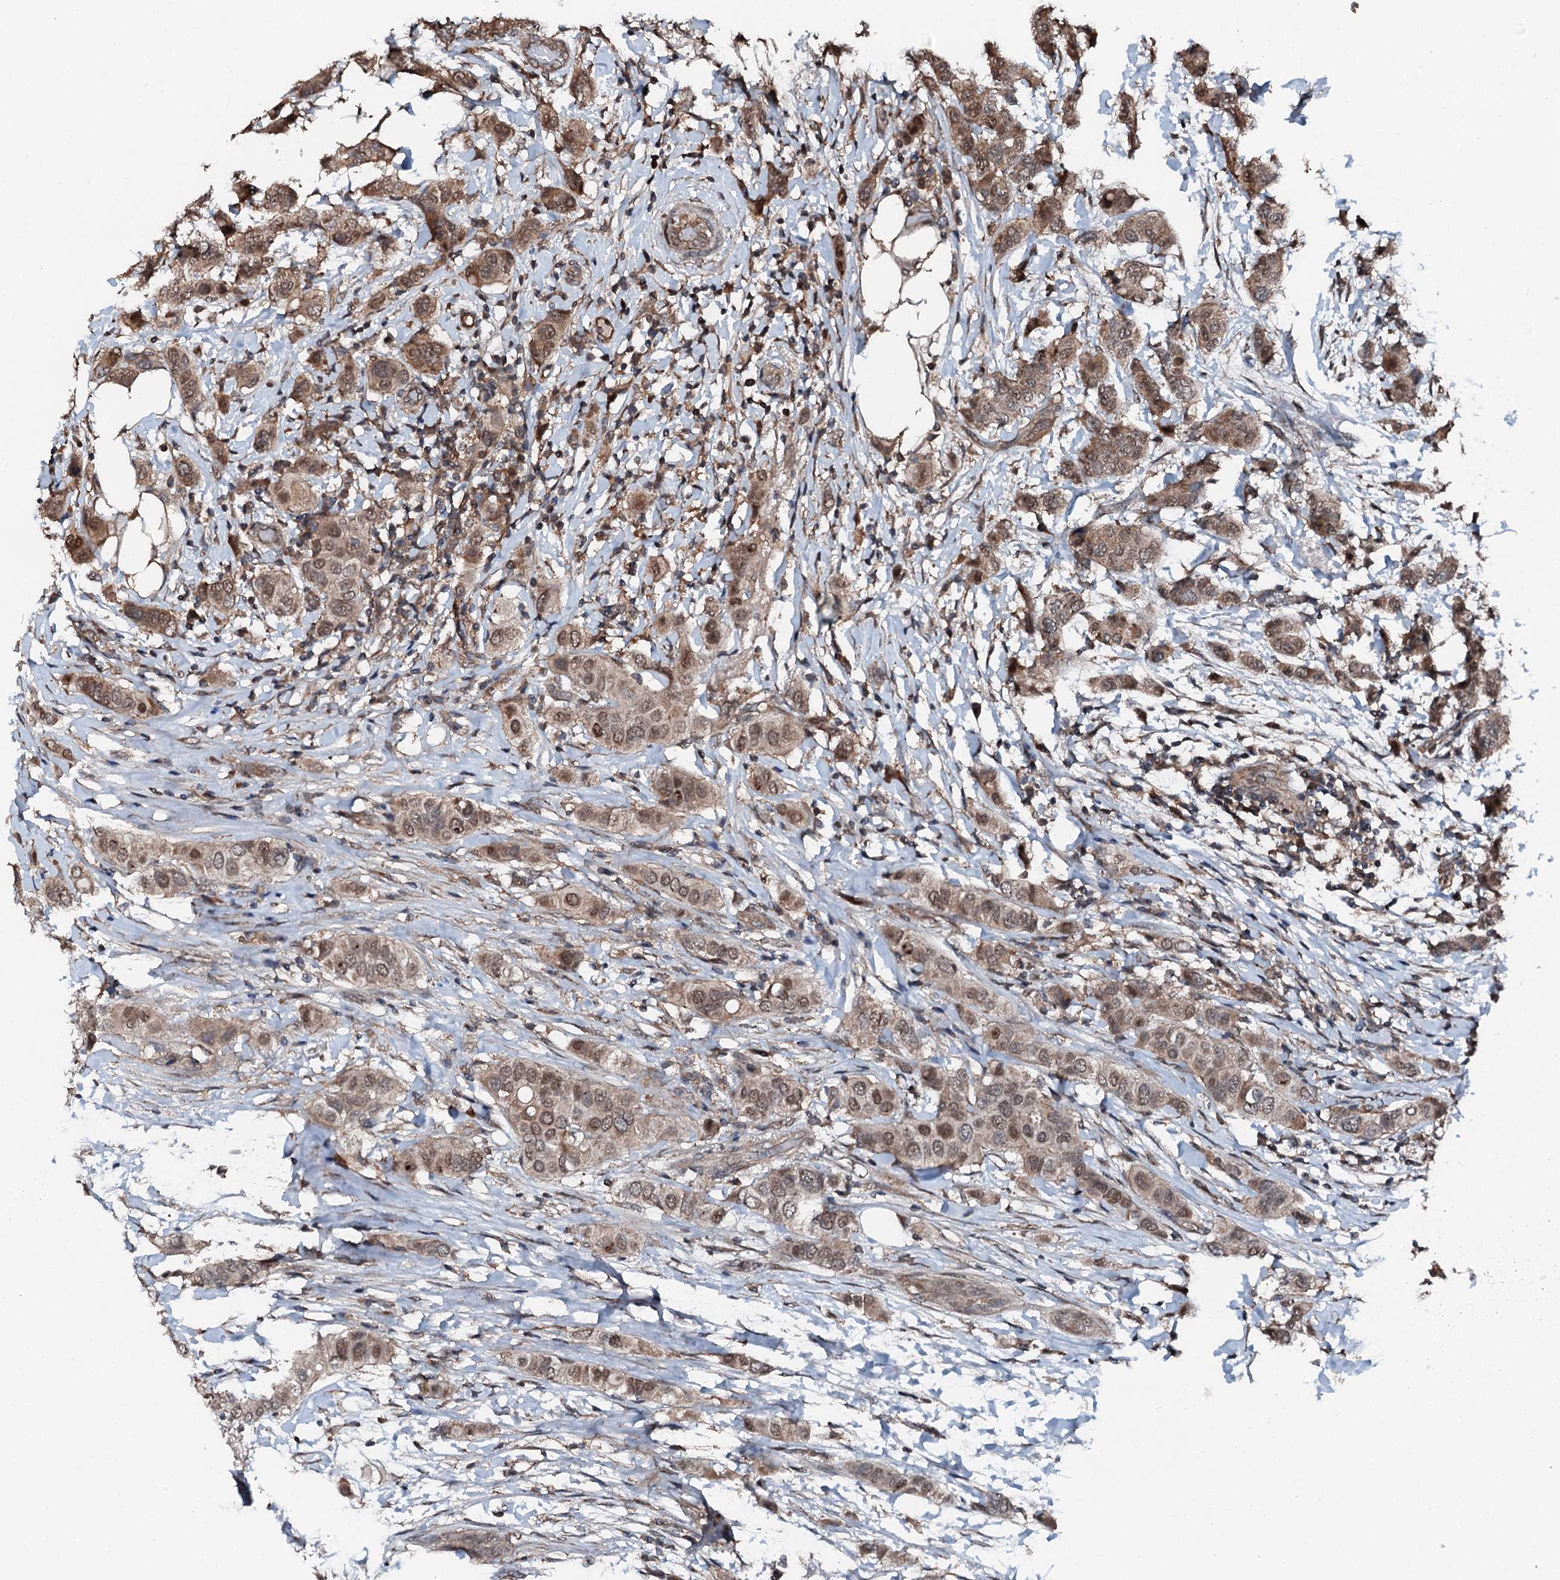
{"staining": {"intensity": "moderate", "quantity": ">75%", "location": "cytoplasmic/membranous,nuclear"}, "tissue": "breast cancer", "cell_type": "Tumor cells", "image_type": "cancer", "snomed": [{"axis": "morphology", "description": "Lobular carcinoma"}, {"axis": "topography", "description": "Breast"}], "caption": "This is an image of immunohistochemistry staining of breast cancer (lobular carcinoma), which shows moderate expression in the cytoplasmic/membranous and nuclear of tumor cells.", "gene": "FLYWCH1", "patient": {"sex": "female", "age": 51}}